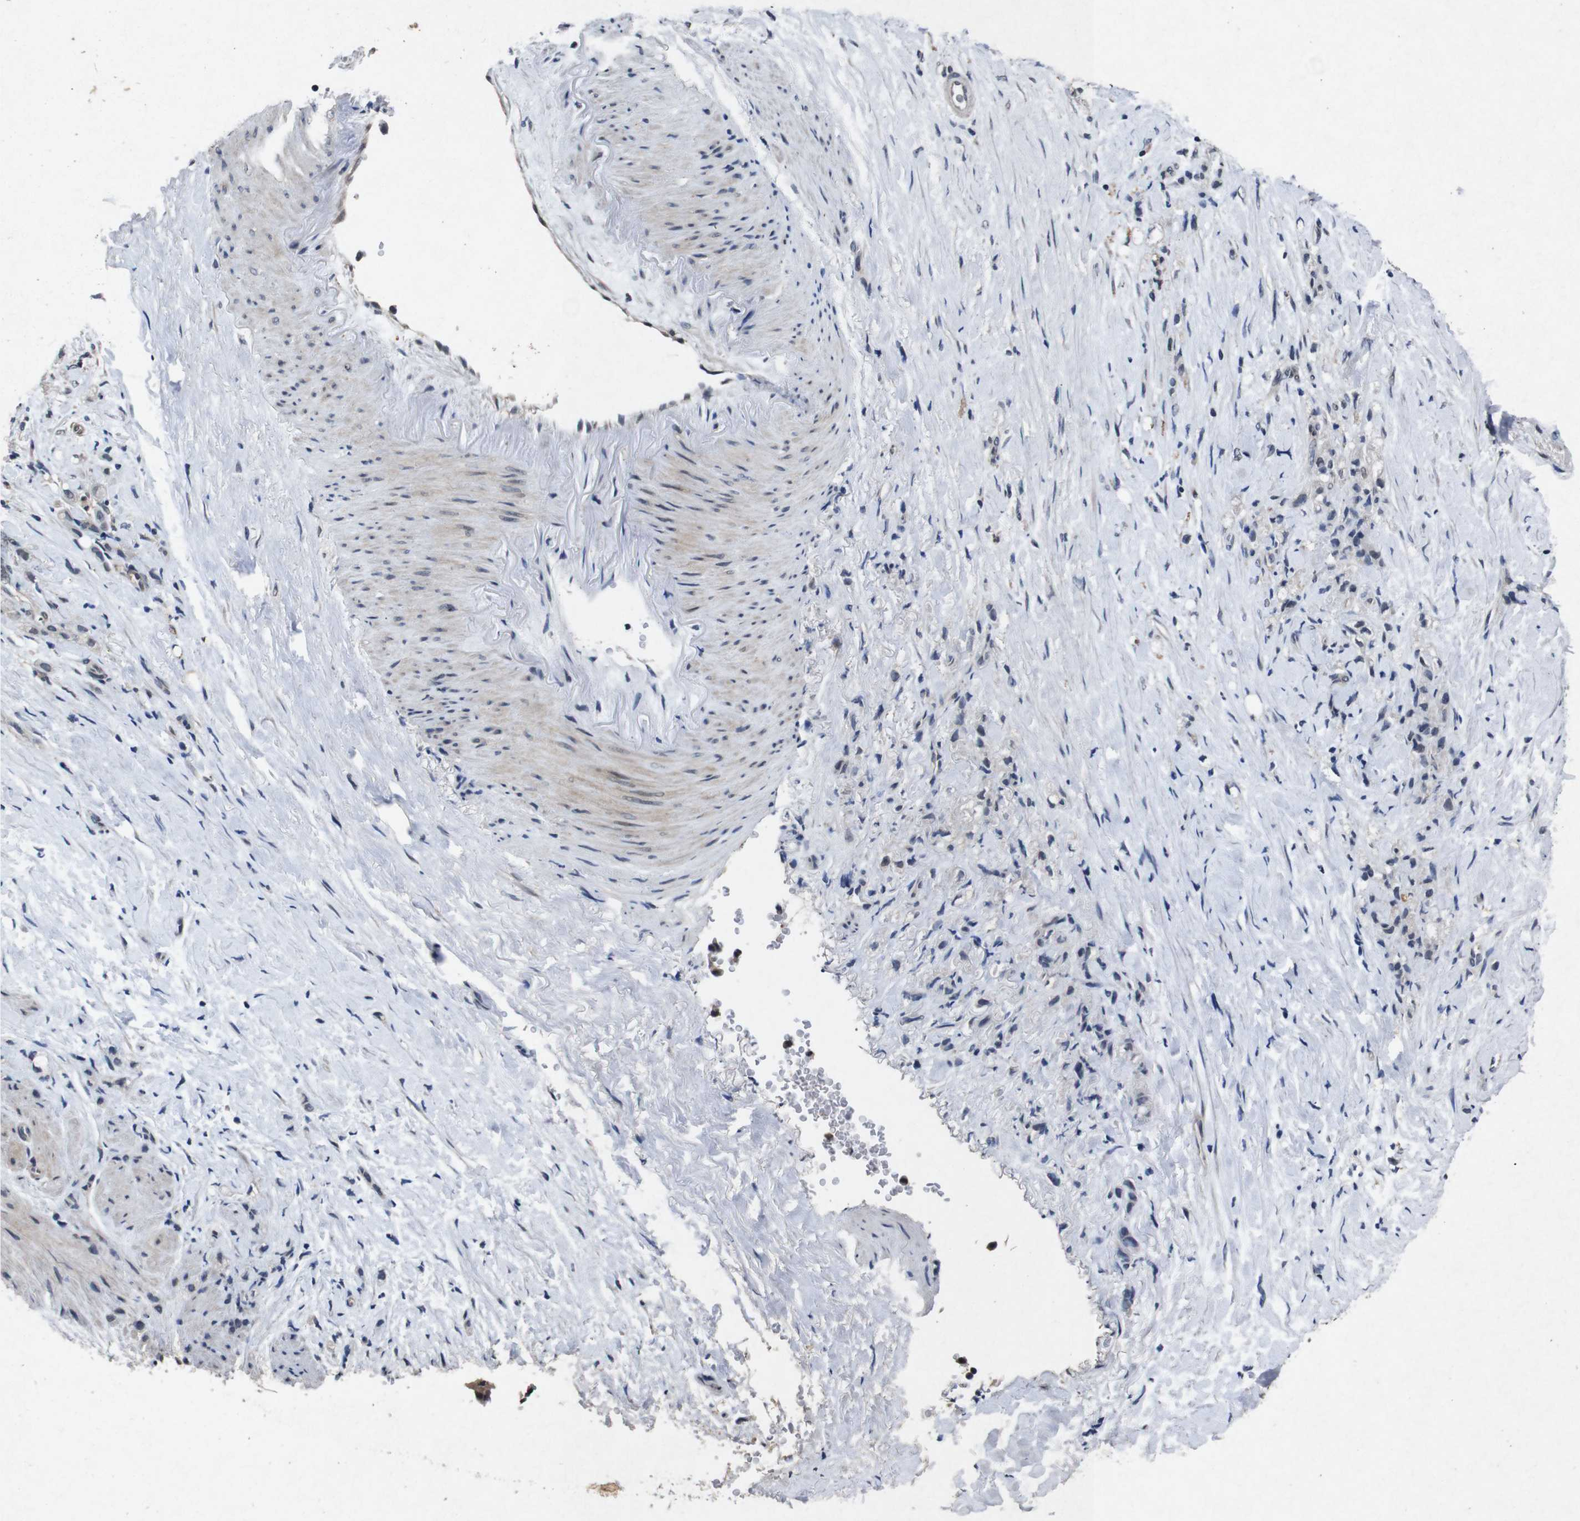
{"staining": {"intensity": "weak", "quantity": "<25%", "location": "cytoplasmic/membranous"}, "tissue": "stomach cancer", "cell_type": "Tumor cells", "image_type": "cancer", "snomed": [{"axis": "morphology", "description": "Adenocarcinoma, NOS"}, {"axis": "topography", "description": "Stomach"}], "caption": "IHC histopathology image of neoplastic tissue: stomach cancer stained with DAB shows no significant protein expression in tumor cells. (IHC, brightfield microscopy, high magnification).", "gene": "AKT3", "patient": {"sex": "male", "age": 82}}